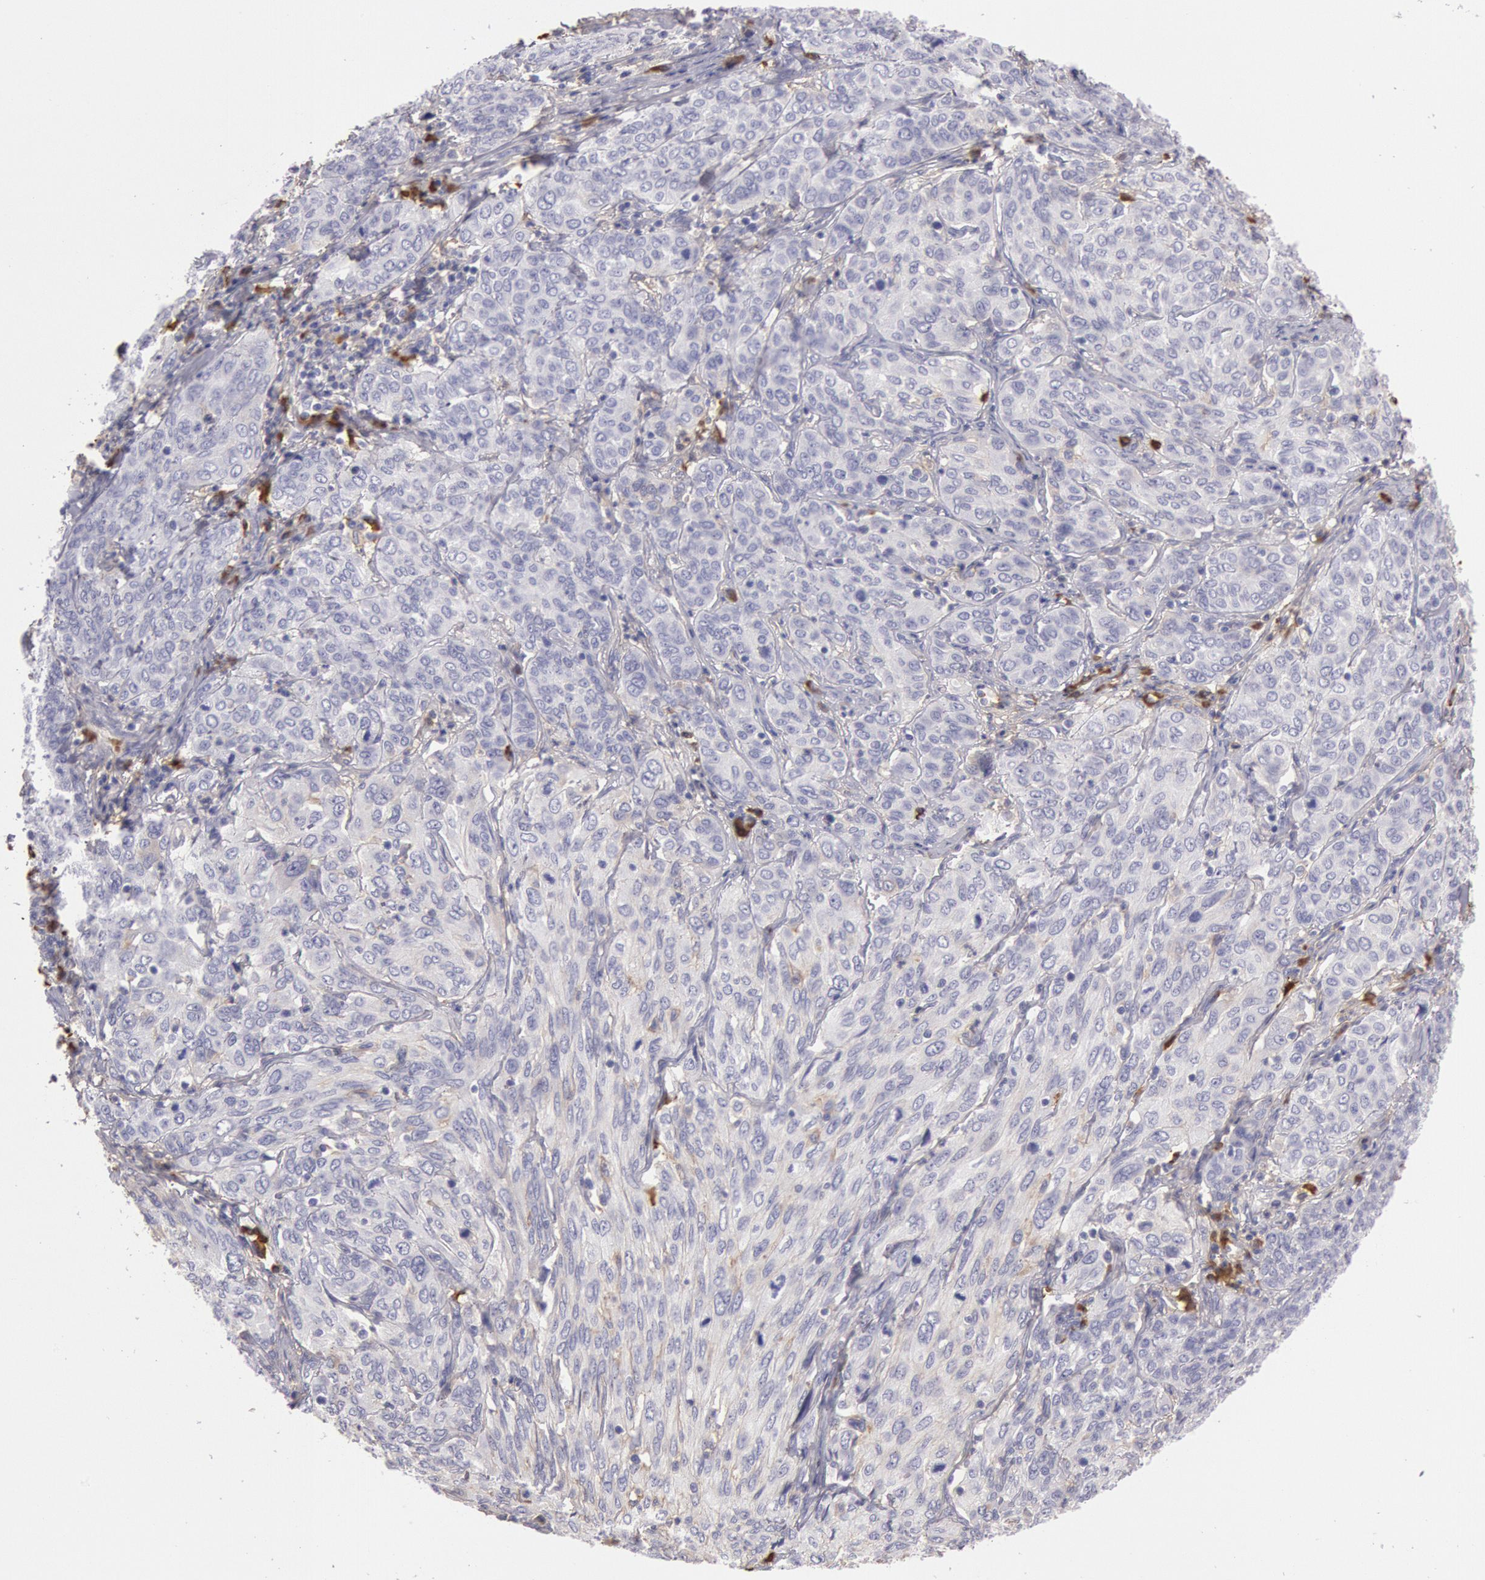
{"staining": {"intensity": "weak", "quantity": "<25%", "location": "cytoplasmic/membranous"}, "tissue": "cervical cancer", "cell_type": "Tumor cells", "image_type": "cancer", "snomed": [{"axis": "morphology", "description": "Squamous cell carcinoma, NOS"}, {"axis": "topography", "description": "Cervix"}], "caption": "An image of cervical squamous cell carcinoma stained for a protein shows no brown staining in tumor cells. Nuclei are stained in blue.", "gene": "IGHG1", "patient": {"sex": "female", "age": 38}}